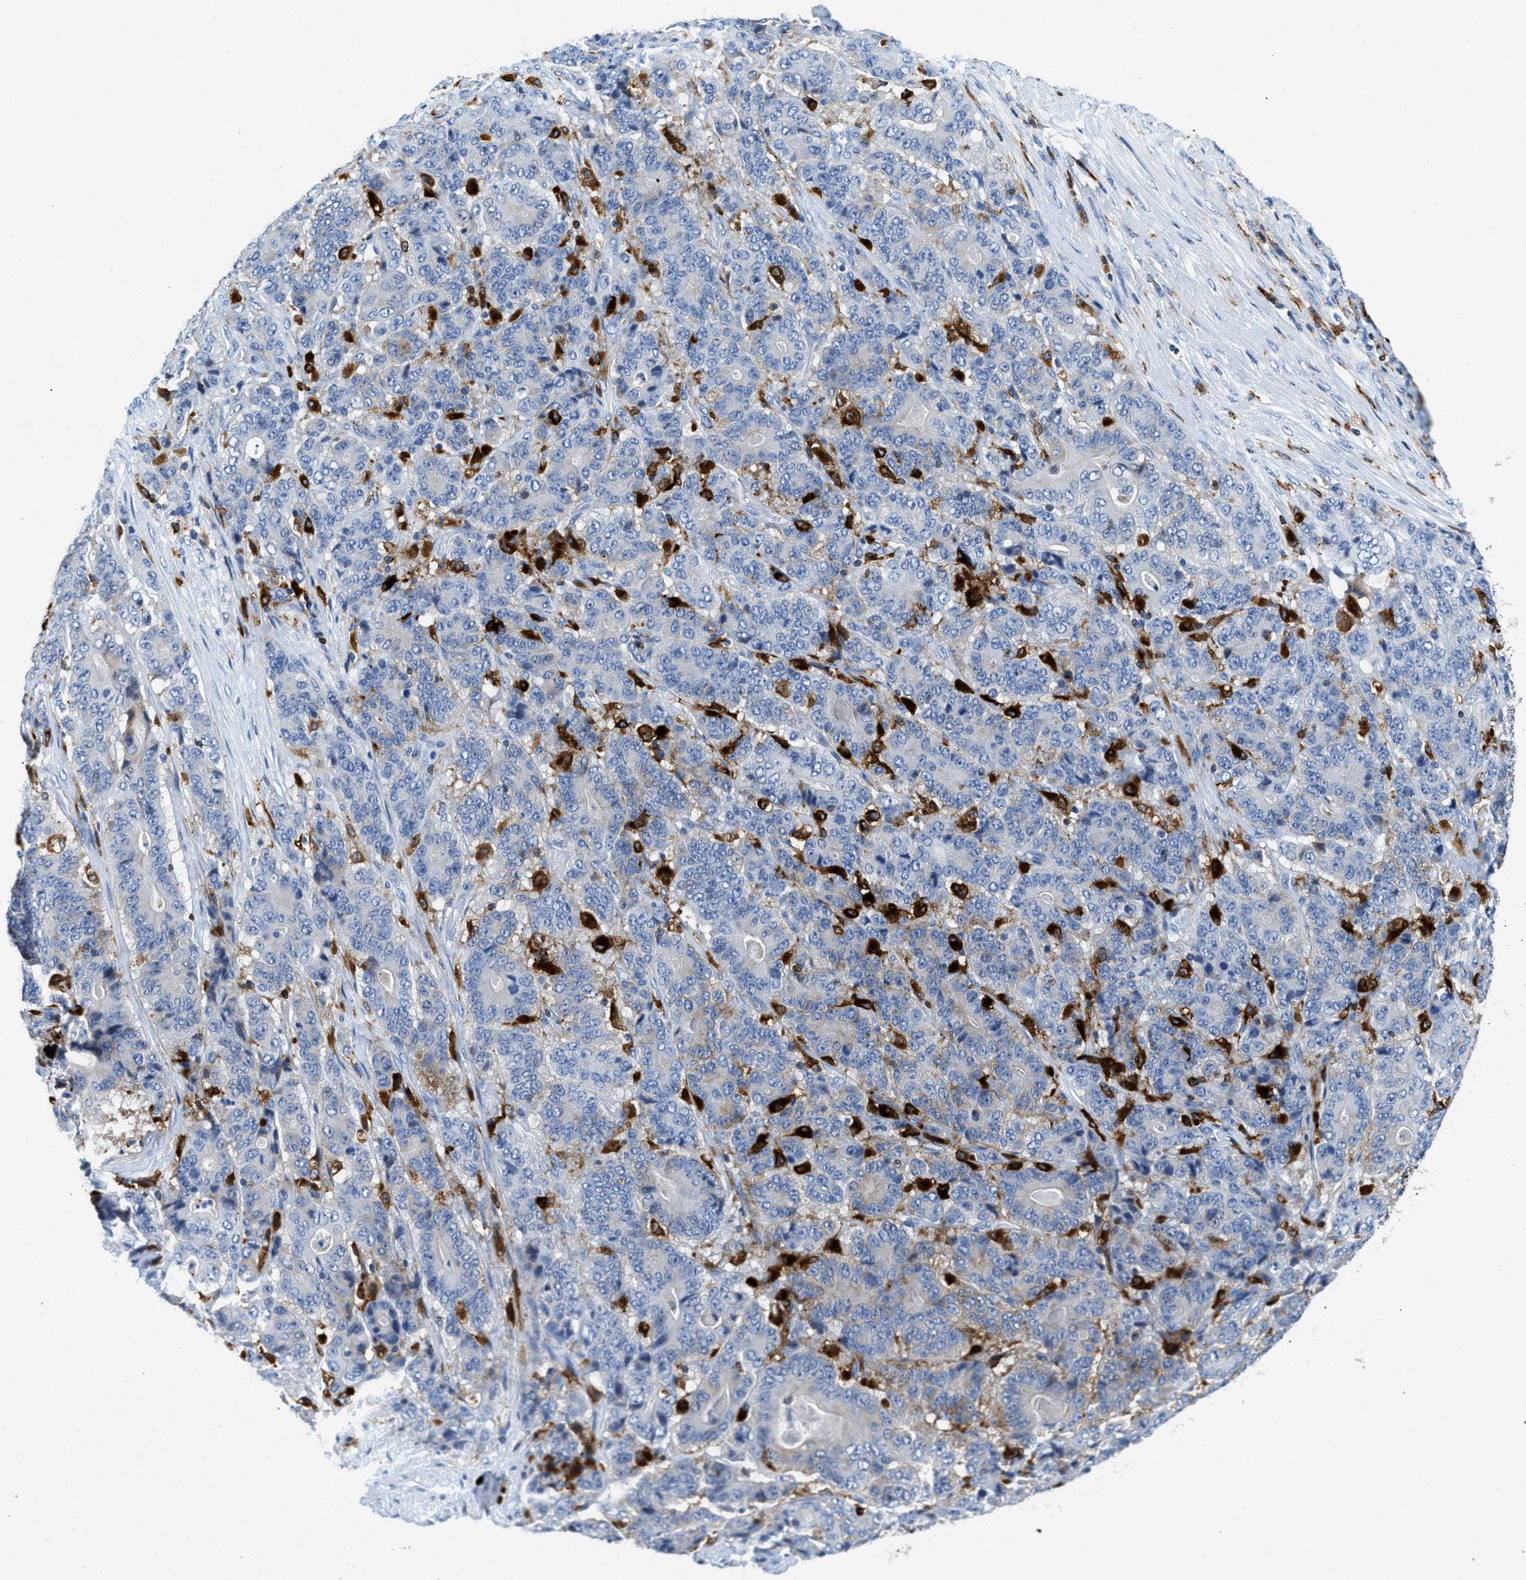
{"staining": {"intensity": "negative", "quantity": "none", "location": "none"}, "tissue": "stomach cancer", "cell_type": "Tumor cells", "image_type": "cancer", "snomed": [{"axis": "morphology", "description": "Adenocarcinoma, NOS"}, {"axis": "topography", "description": "Stomach"}], "caption": "The immunohistochemistry photomicrograph has no significant positivity in tumor cells of stomach cancer (adenocarcinoma) tissue. Nuclei are stained in blue.", "gene": "CD226", "patient": {"sex": "female", "age": 73}}